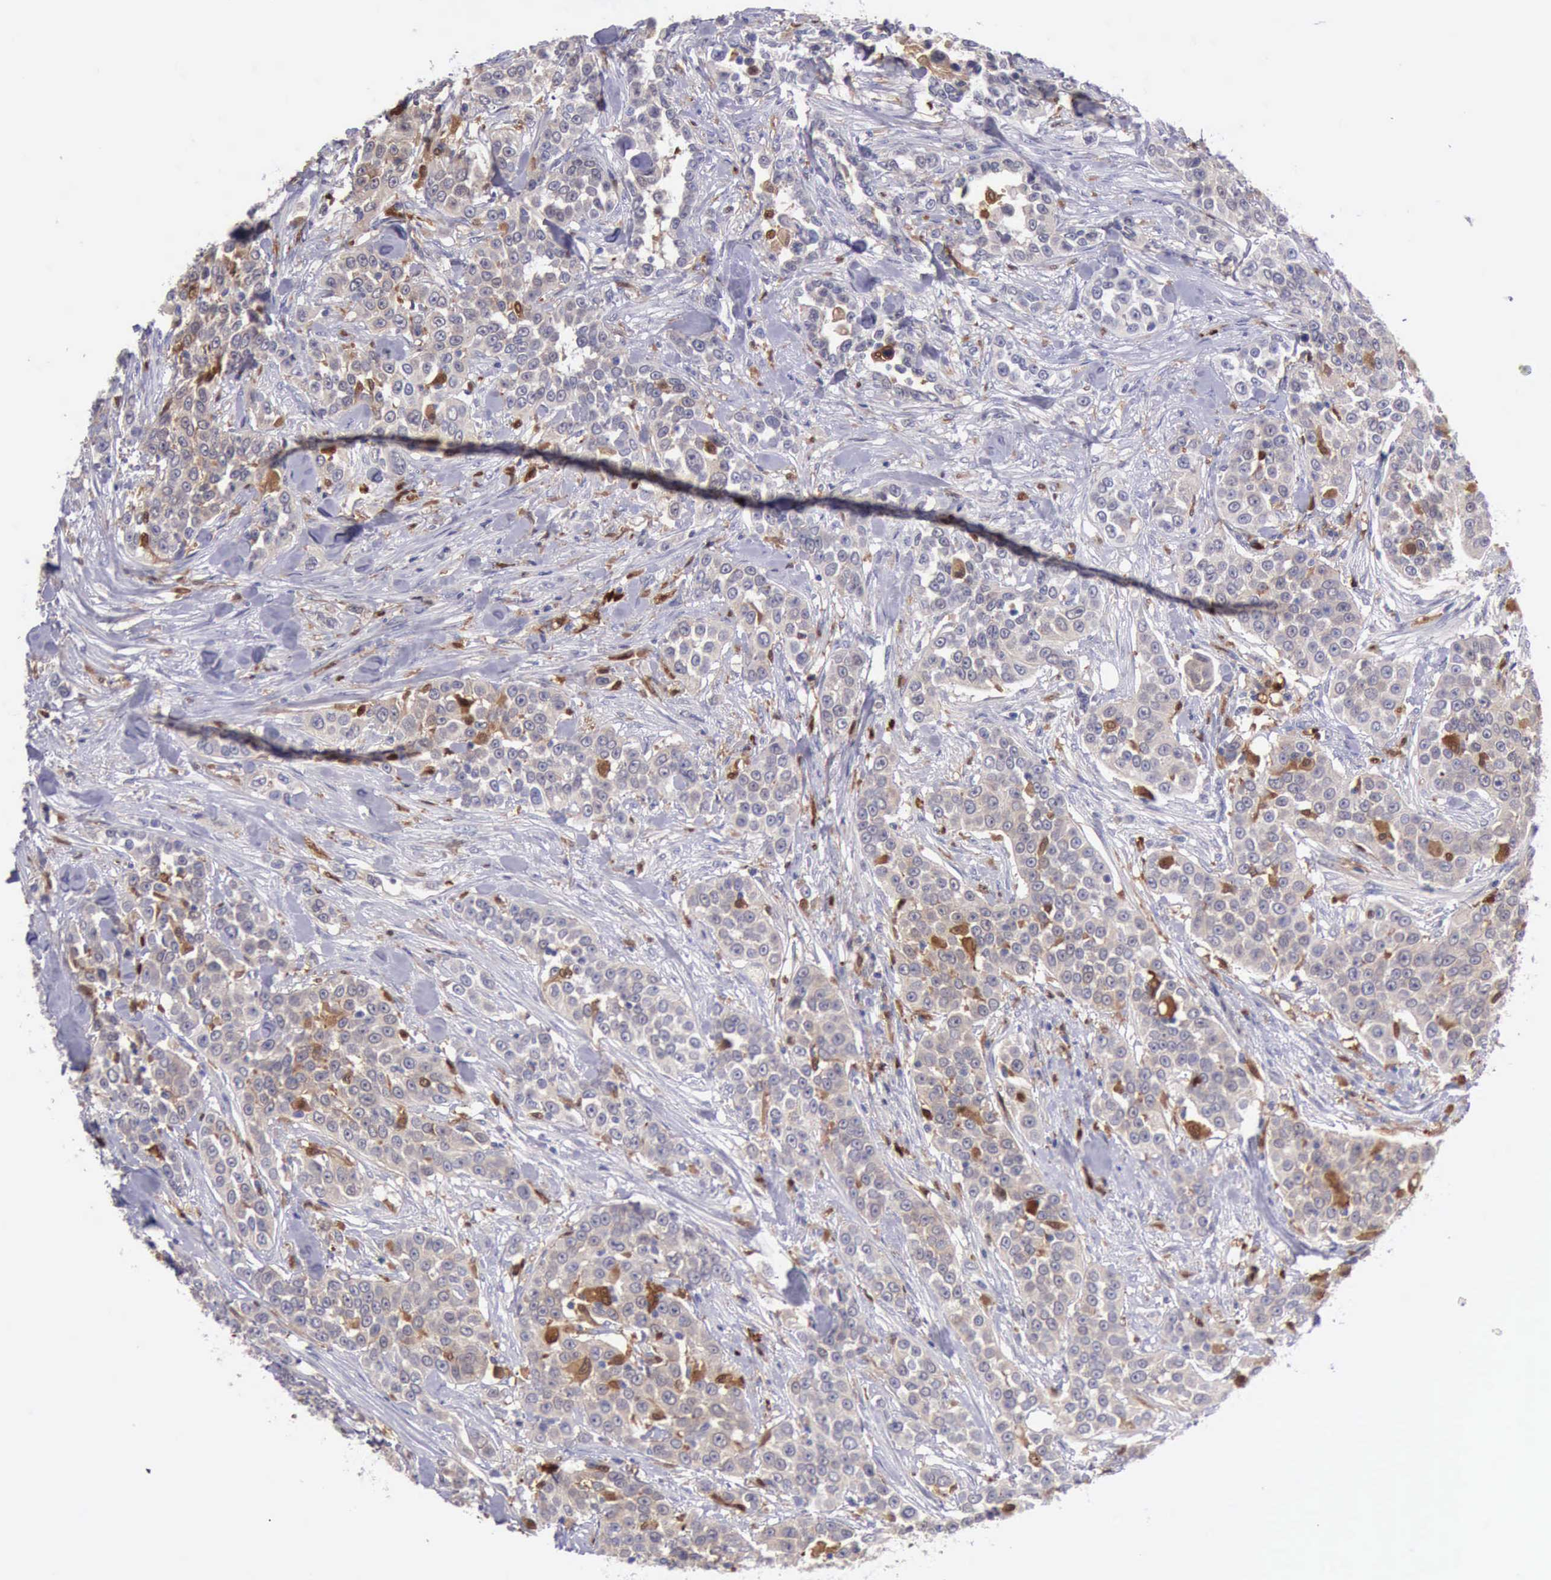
{"staining": {"intensity": "weak", "quantity": ">75%", "location": "cytoplasmic/membranous,nuclear"}, "tissue": "urothelial cancer", "cell_type": "Tumor cells", "image_type": "cancer", "snomed": [{"axis": "morphology", "description": "Urothelial carcinoma, High grade"}, {"axis": "topography", "description": "Urinary bladder"}], "caption": "An image of high-grade urothelial carcinoma stained for a protein displays weak cytoplasmic/membranous and nuclear brown staining in tumor cells.", "gene": "CSTA", "patient": {"sex": "female", "age": 80}}